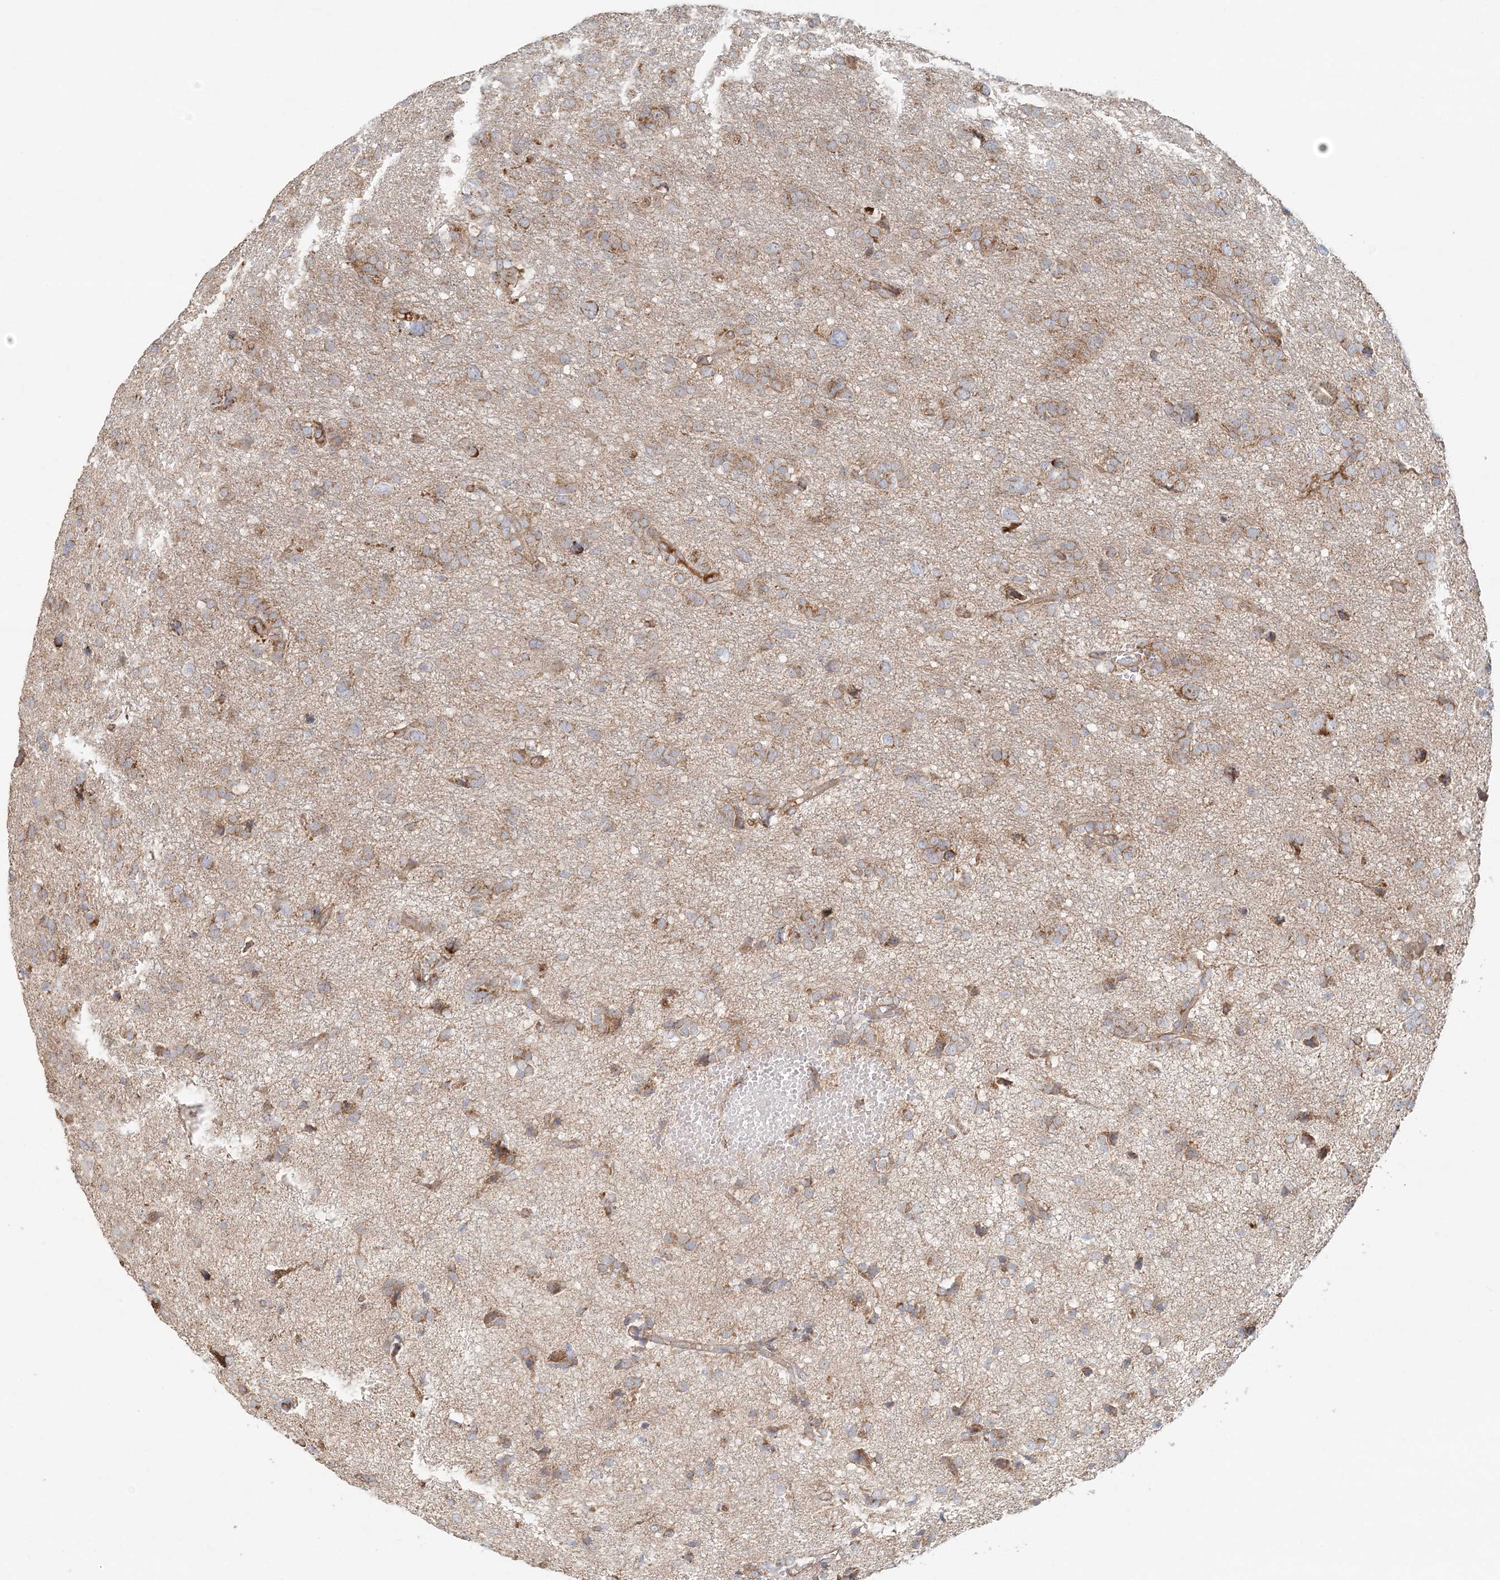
{"staining": {"intensity": "moderate", "quantity": ">75%", "location": "cytoplasmic/membranous"}, "tissue": "glioma", "cell_type": "Tumor cells", "image_type": "cancer", "snomed": [{"axis": "morphology", "description": "Glioma, malignant, High grade"}, {"axis": "topography", "description": "Brain"}], "caption": "Tumor cells display medium levels of moderate cytoplasmic/membranous staining in approximately >75% of cells in glioma. (Brightfield microscopy of DAB IHC at high magnification).", "gene": "KIAA0232", "patient": {"sex": "female", "age": 59}}